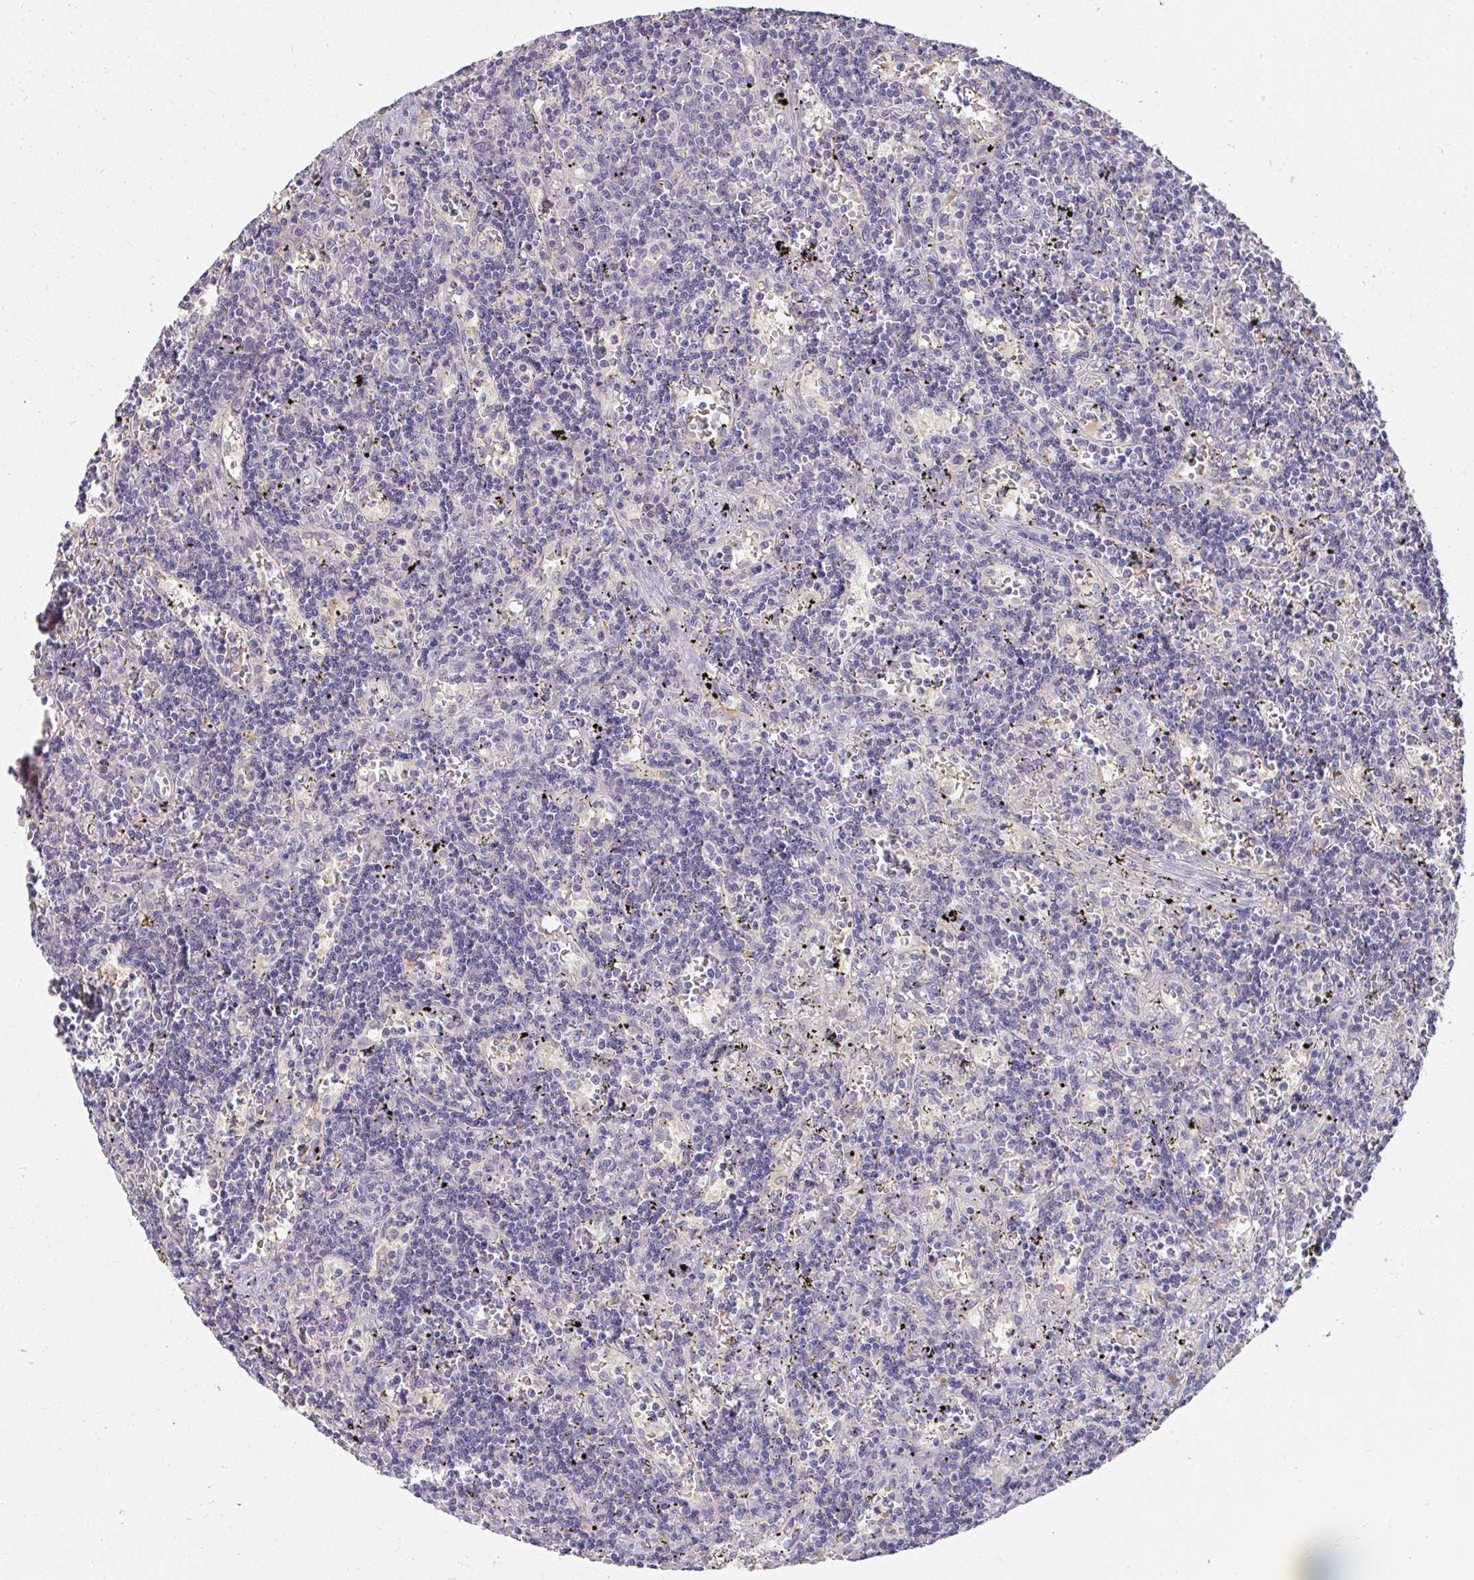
{"staining": {"intensity": "negative", "quantity": "none", "location": "none"}, "tissue": "lymphoma", "cell_type": "Tumor cells", "image_type": "cancer", "snomed": [{"axis": "morphology", "description": "Malignant lymphoma, non-Hodgkin's type, Low grade"}, {"axis": "topography", "description": "Spleen"}], "caption": "Human lymphoma stained for a protein using IHC reveals no positivity in tumor cells.", "gene": "LOXL4", "patient": {"sex": "male", "age": 60}}